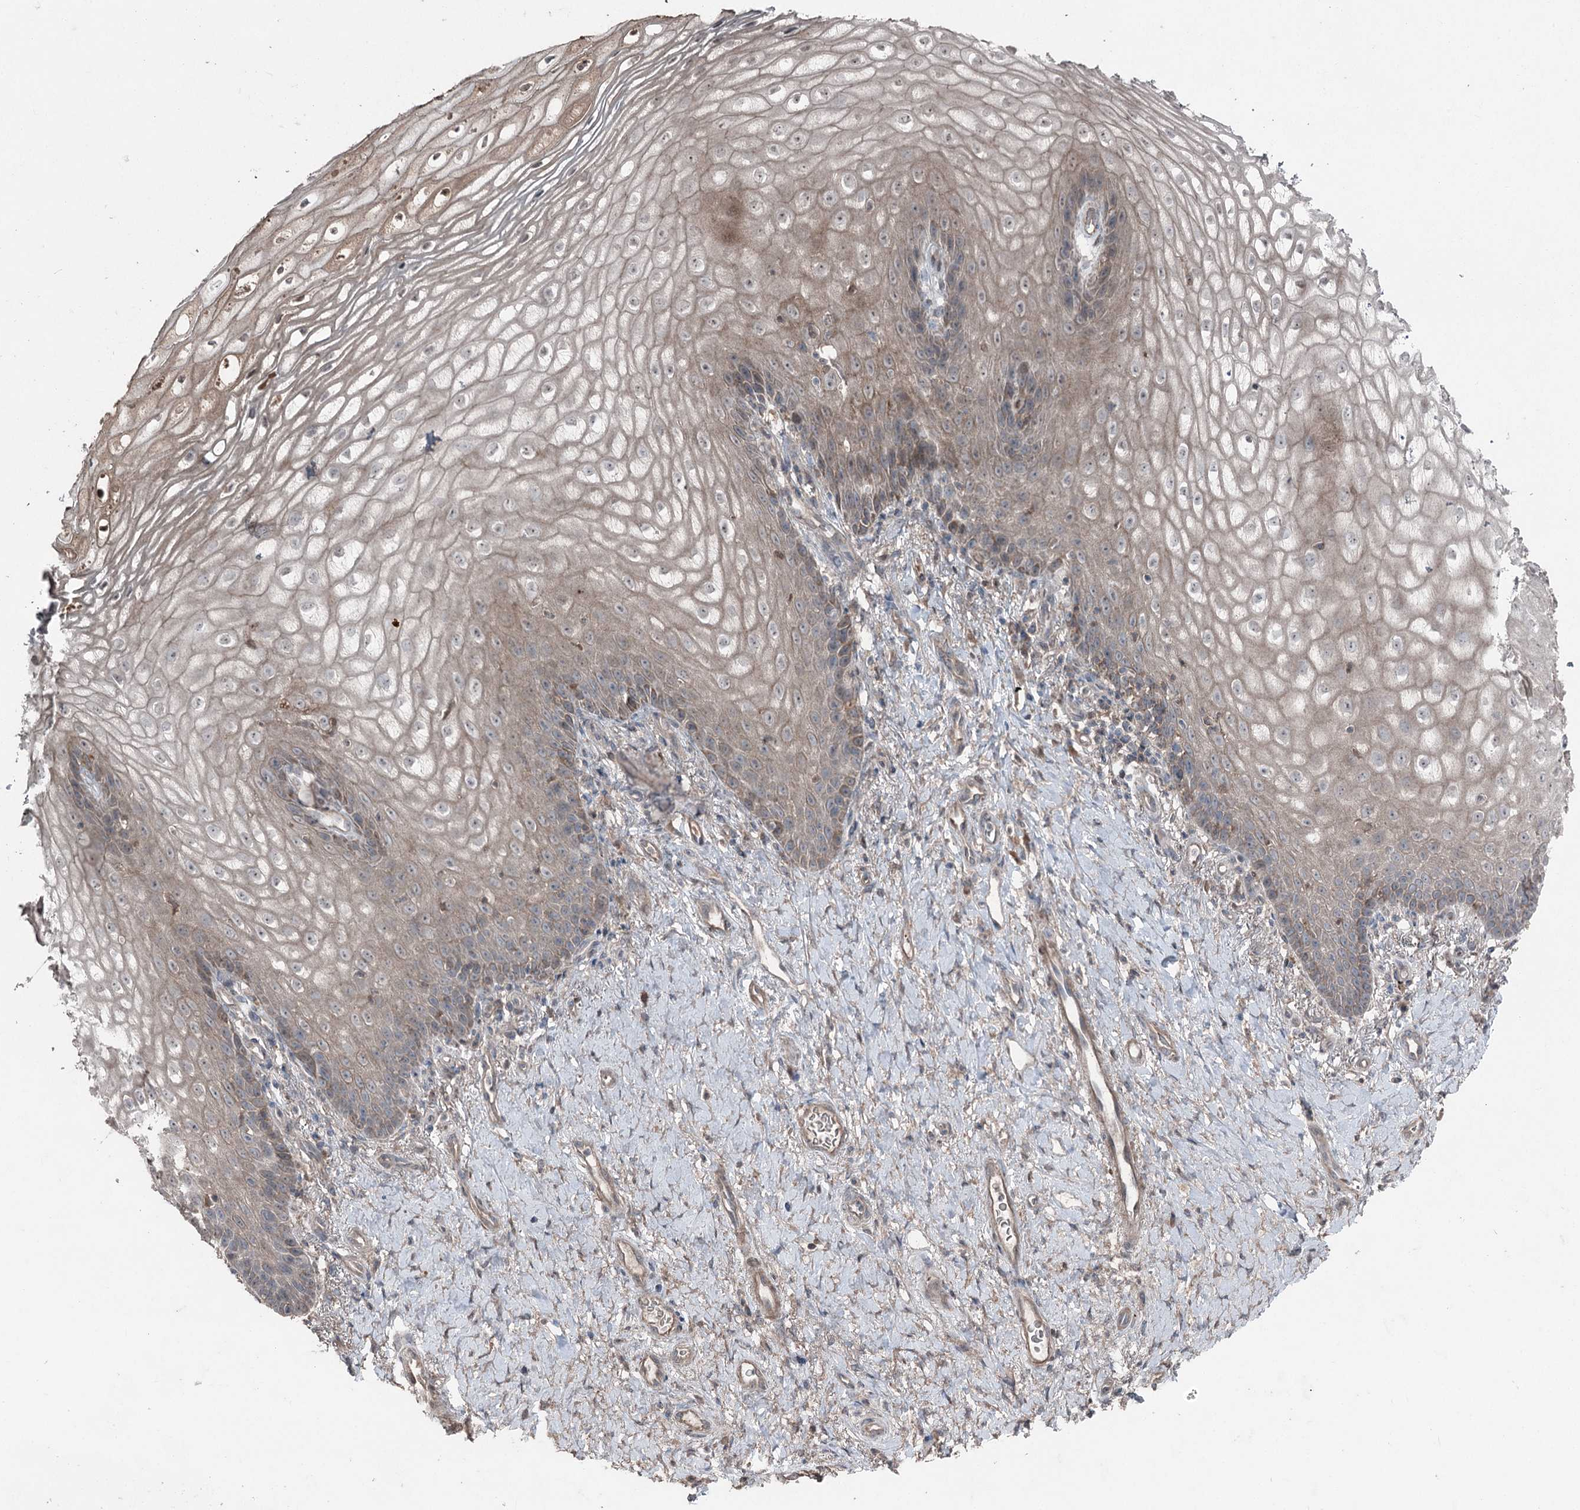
{"staining": {"intensity": "weak", "quantity": "25%-75%", "location": "cytoplasmic/membranous"}, "tissue": "vagina", "cell_type": "Squamous epithelial cells", "image_type": "normal", "snomed": [{"axis": "morphology", "description": "Normal tissue, NOS"}, {"axis": "topography", "description": "Vagina"}], "caption": "Immunohistochemical staining of normal vagina reveals low levels of weak cytoplasmic/membranous expression in about 25%-75% of squamous epithelial cells. (Brightfield microscopy of DAB IHC at high magnification).", "gene": "MAPK8IP2", "patient": {"sex": "female", "age": 60}}